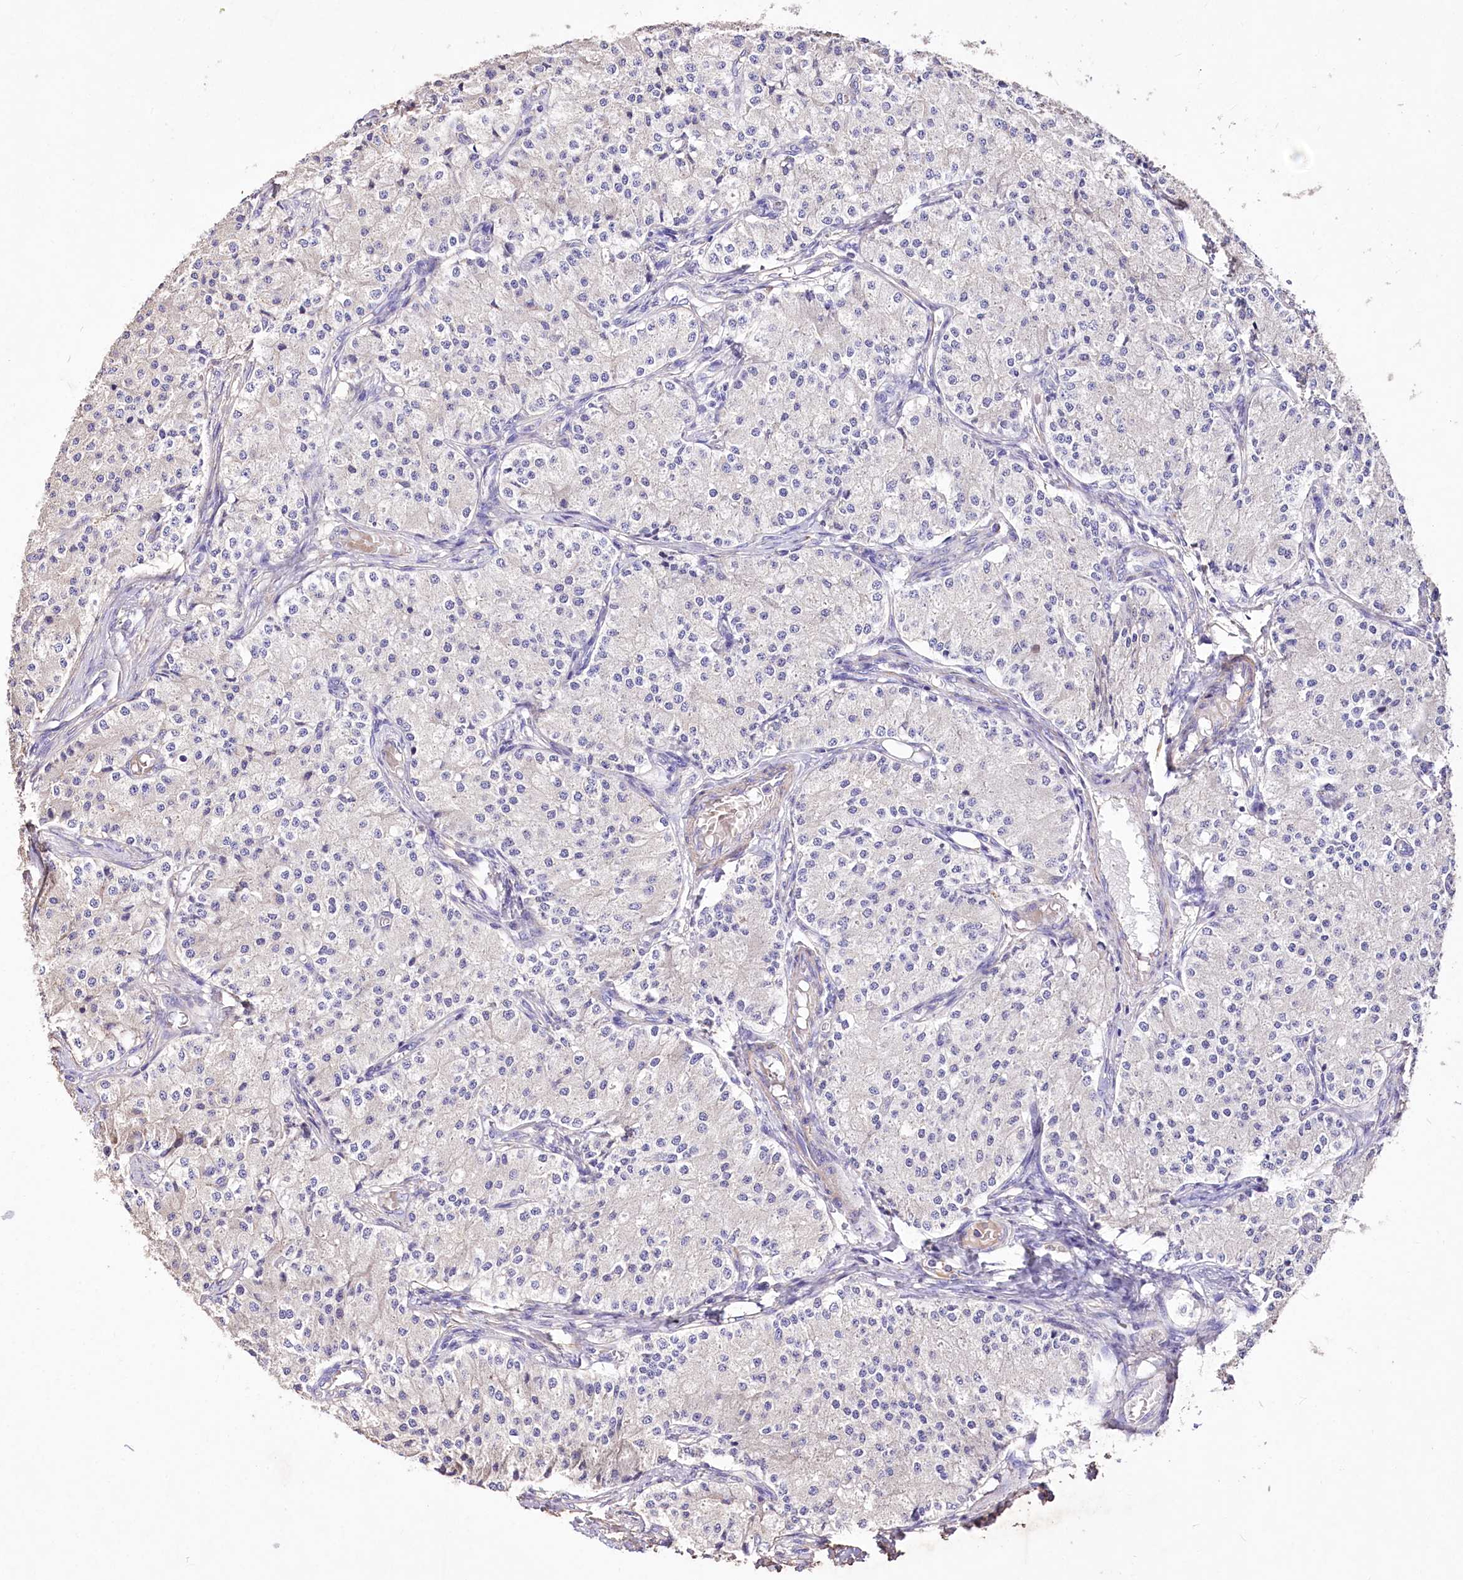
{"staining": {"intensity": "negative", "quantity": "none", "location": "none"}, "tissue": "carcinoid", "cell_type": "Tumor cells", "image_type": "cancer", "snomed": [{"axis": "morphology", "description": "Carcinoid, malignant, NOS"}, {"axis": "topography", "description": "Colon"}], "caption": "DAB immunohistochemical staining of carcinoid shows no significant expression in tumor cells.", "gene": "PCYOX1L", "patient": {"sex": "female", "age": 52}}